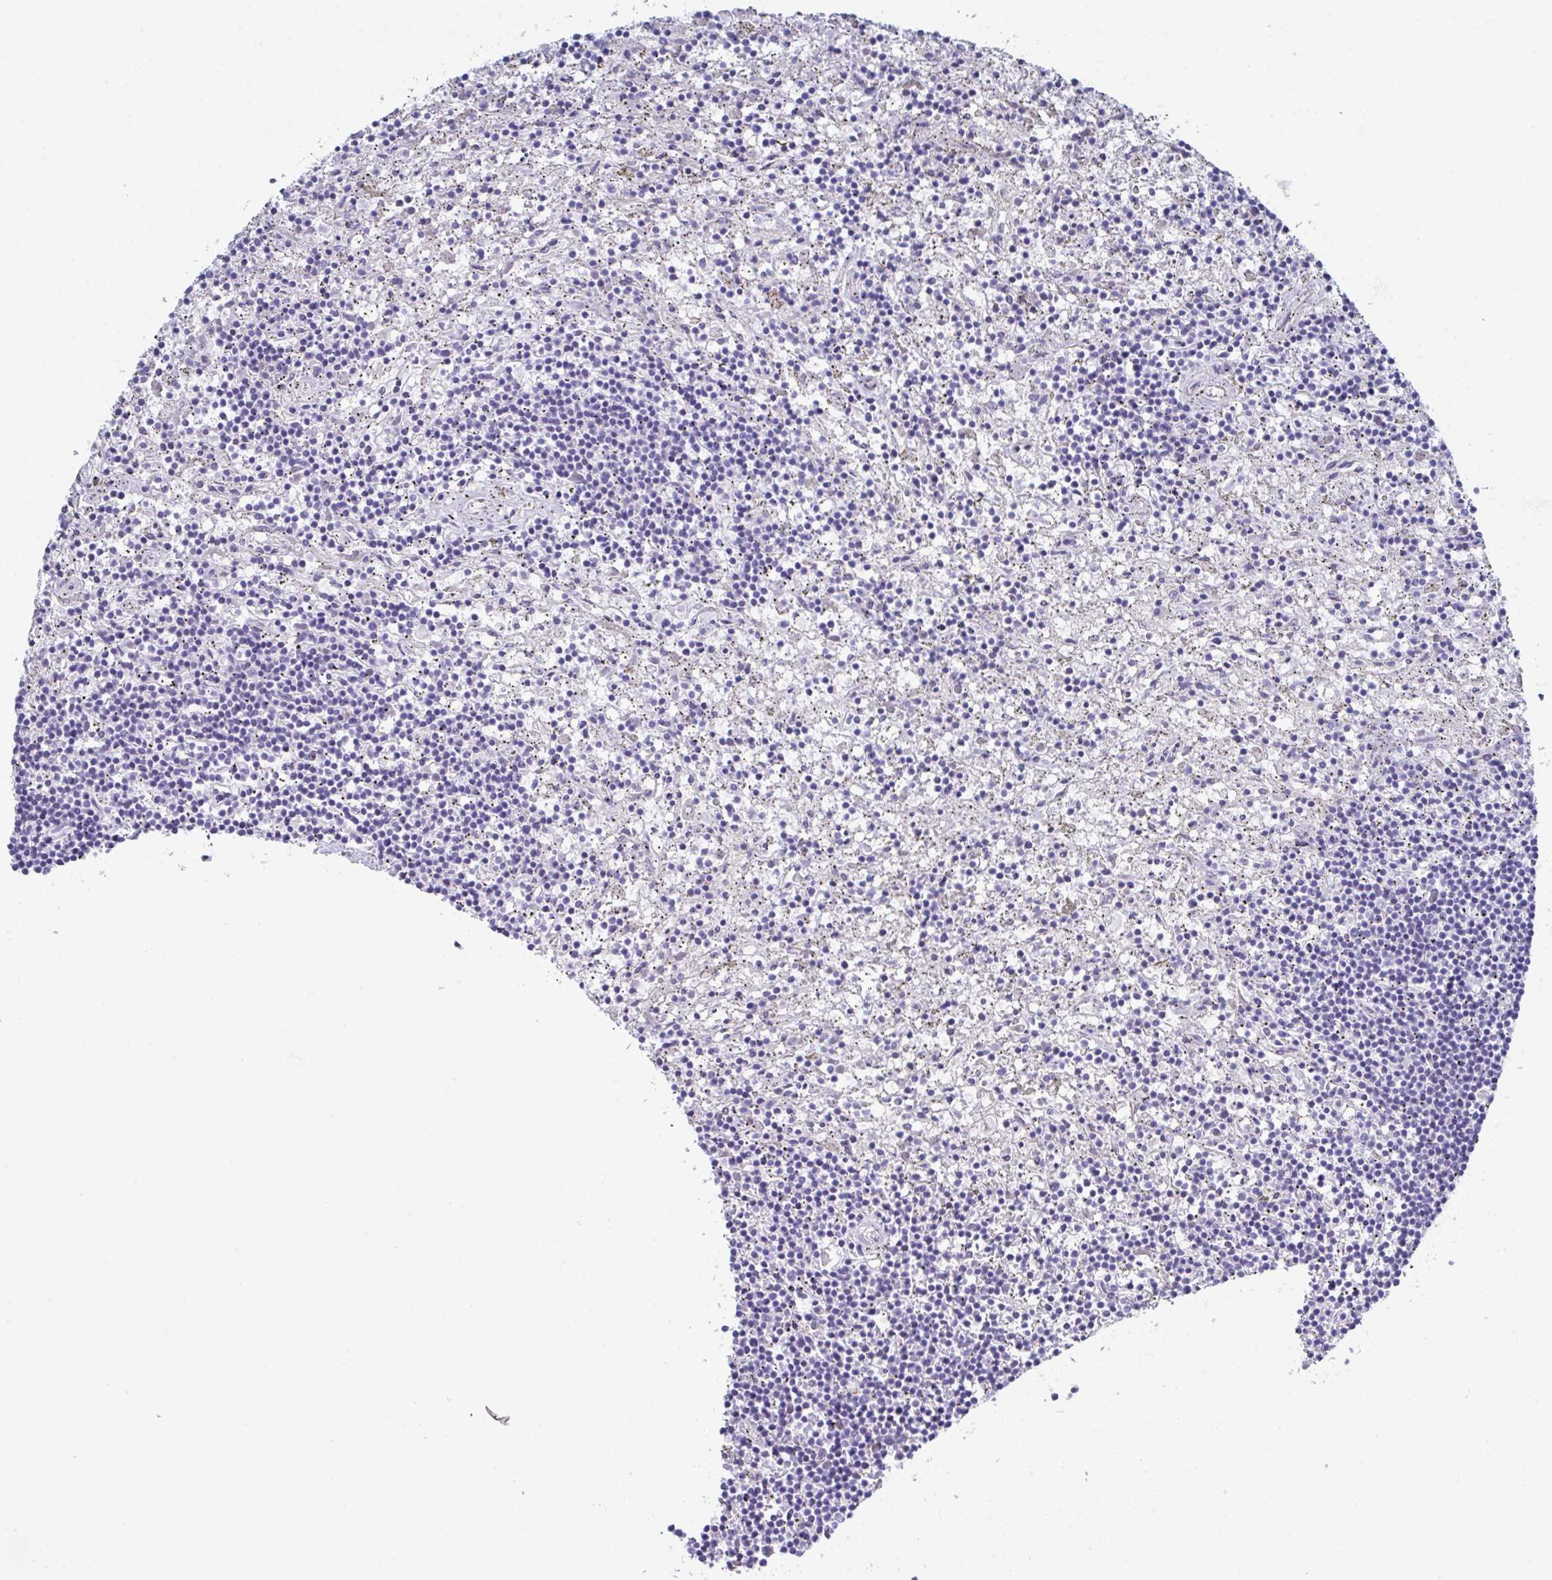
{"staining": {"intensity": "negative", "quantity": "none", "location": "none"}, "tissue": "lymphoma", "cell_type": "Tumor cells", "image_type": "cancer", "snomed": [{"axis": "morphology", "description": "Malignant lymphoma, non-Hodgkin's type, Low grade"}, {"axis": "topography", "description": "Spleen"}], "caption": "This is an immunohistochemistry micrograph of human low-grade malignant lymphoma, non-Hodgkin's type. There is no staining in tumor cells.", "gene": "FBXO47", "patient": {"sex": "male", "age": 76}}